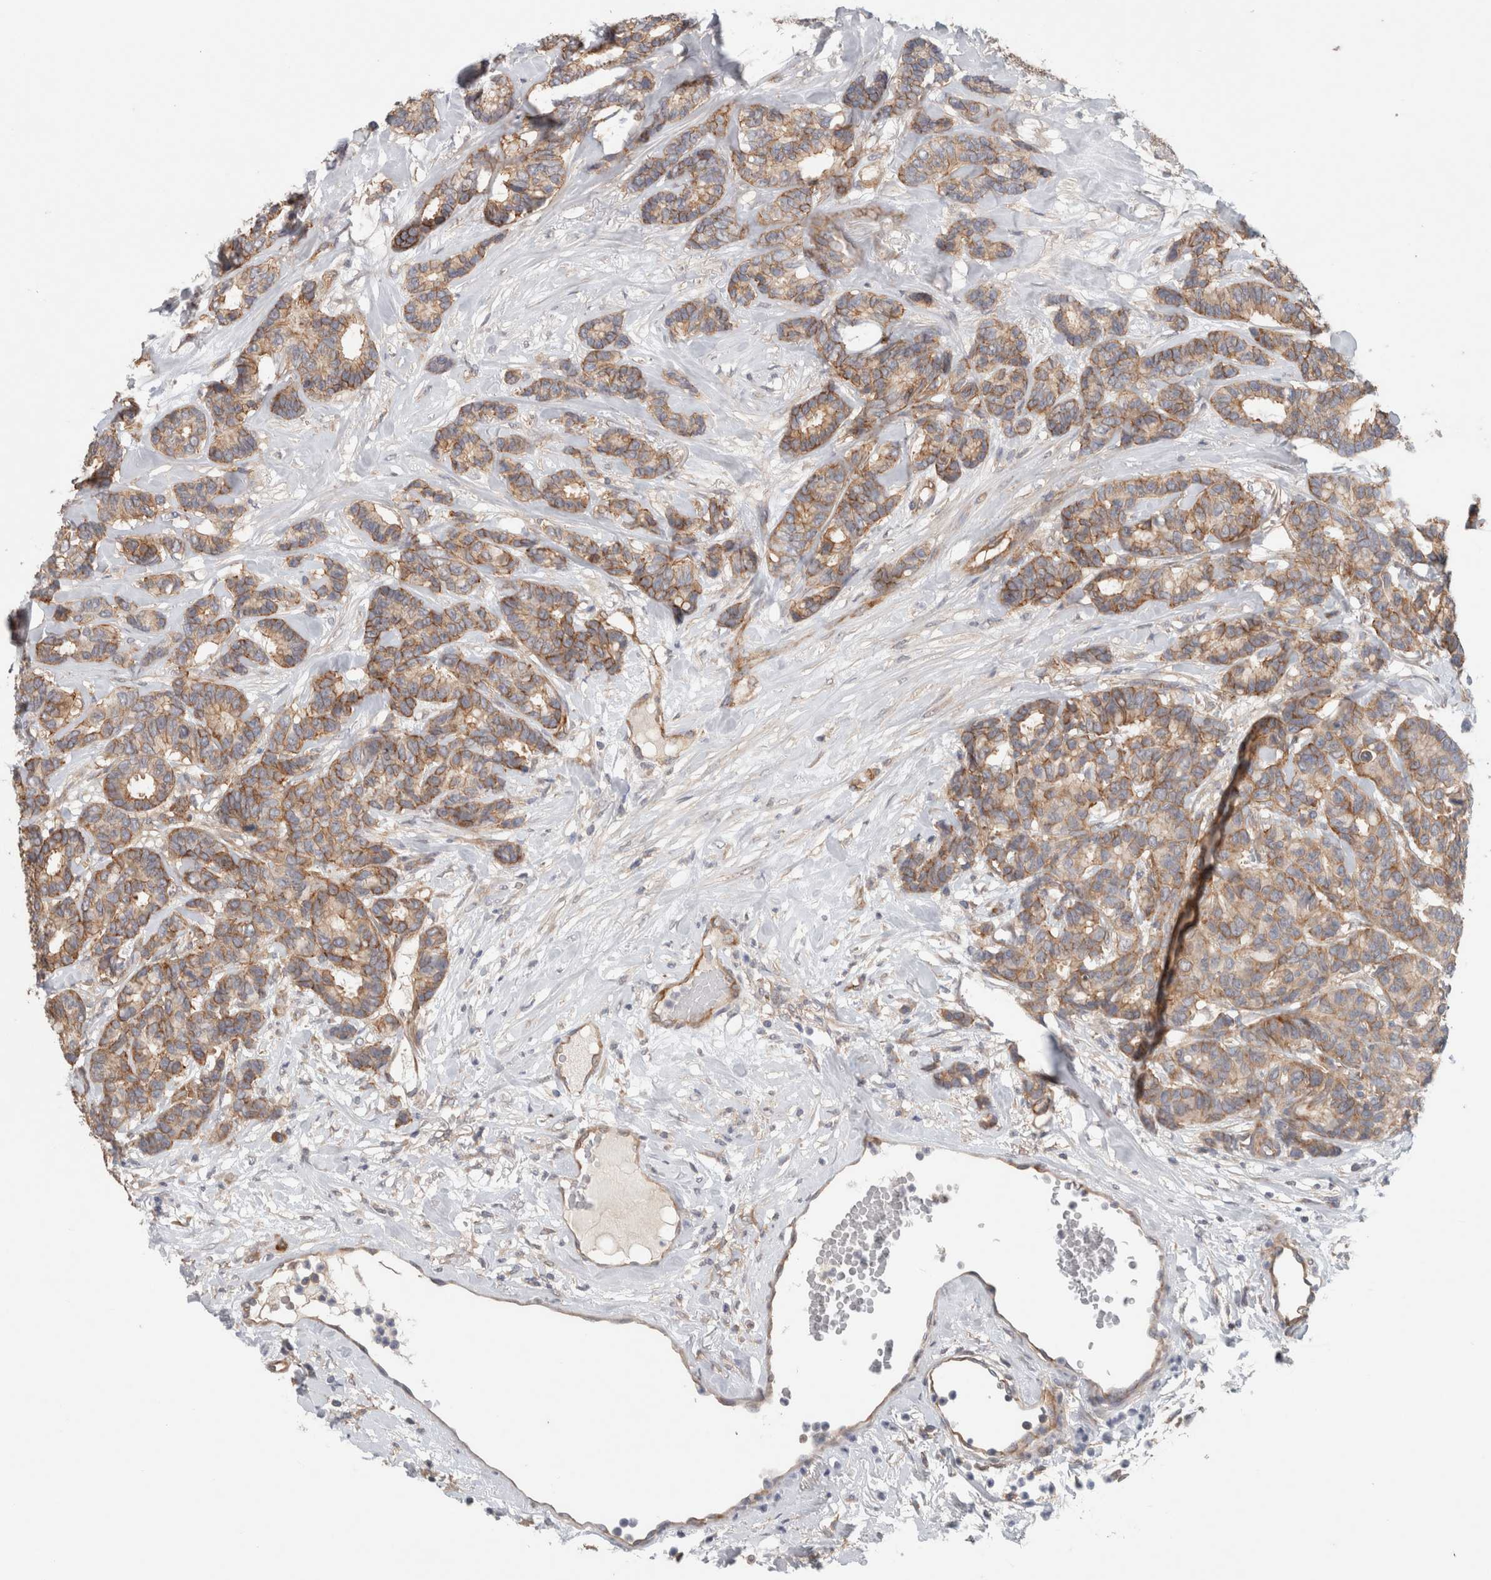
{"staining": {"intensity": "moderate", "quantity": ">75%", "location": "cytoplasmic/membranous"}, "tissue": "breast cancer", "cell_type": "Tumor cells", "image_type": "cancer", "snomed": [{"axis": "morphology", "description": "Duct carcinoma"}, {"axis": "topography", "description": "Breast"}], "caption": "Tumor cells show medium levels of moderate cytoplasmic/membranous expression in about >75% of cells in human breast cancer.", "gene": "RASAL2", "patient": {"sex": "female", "age": 87}}